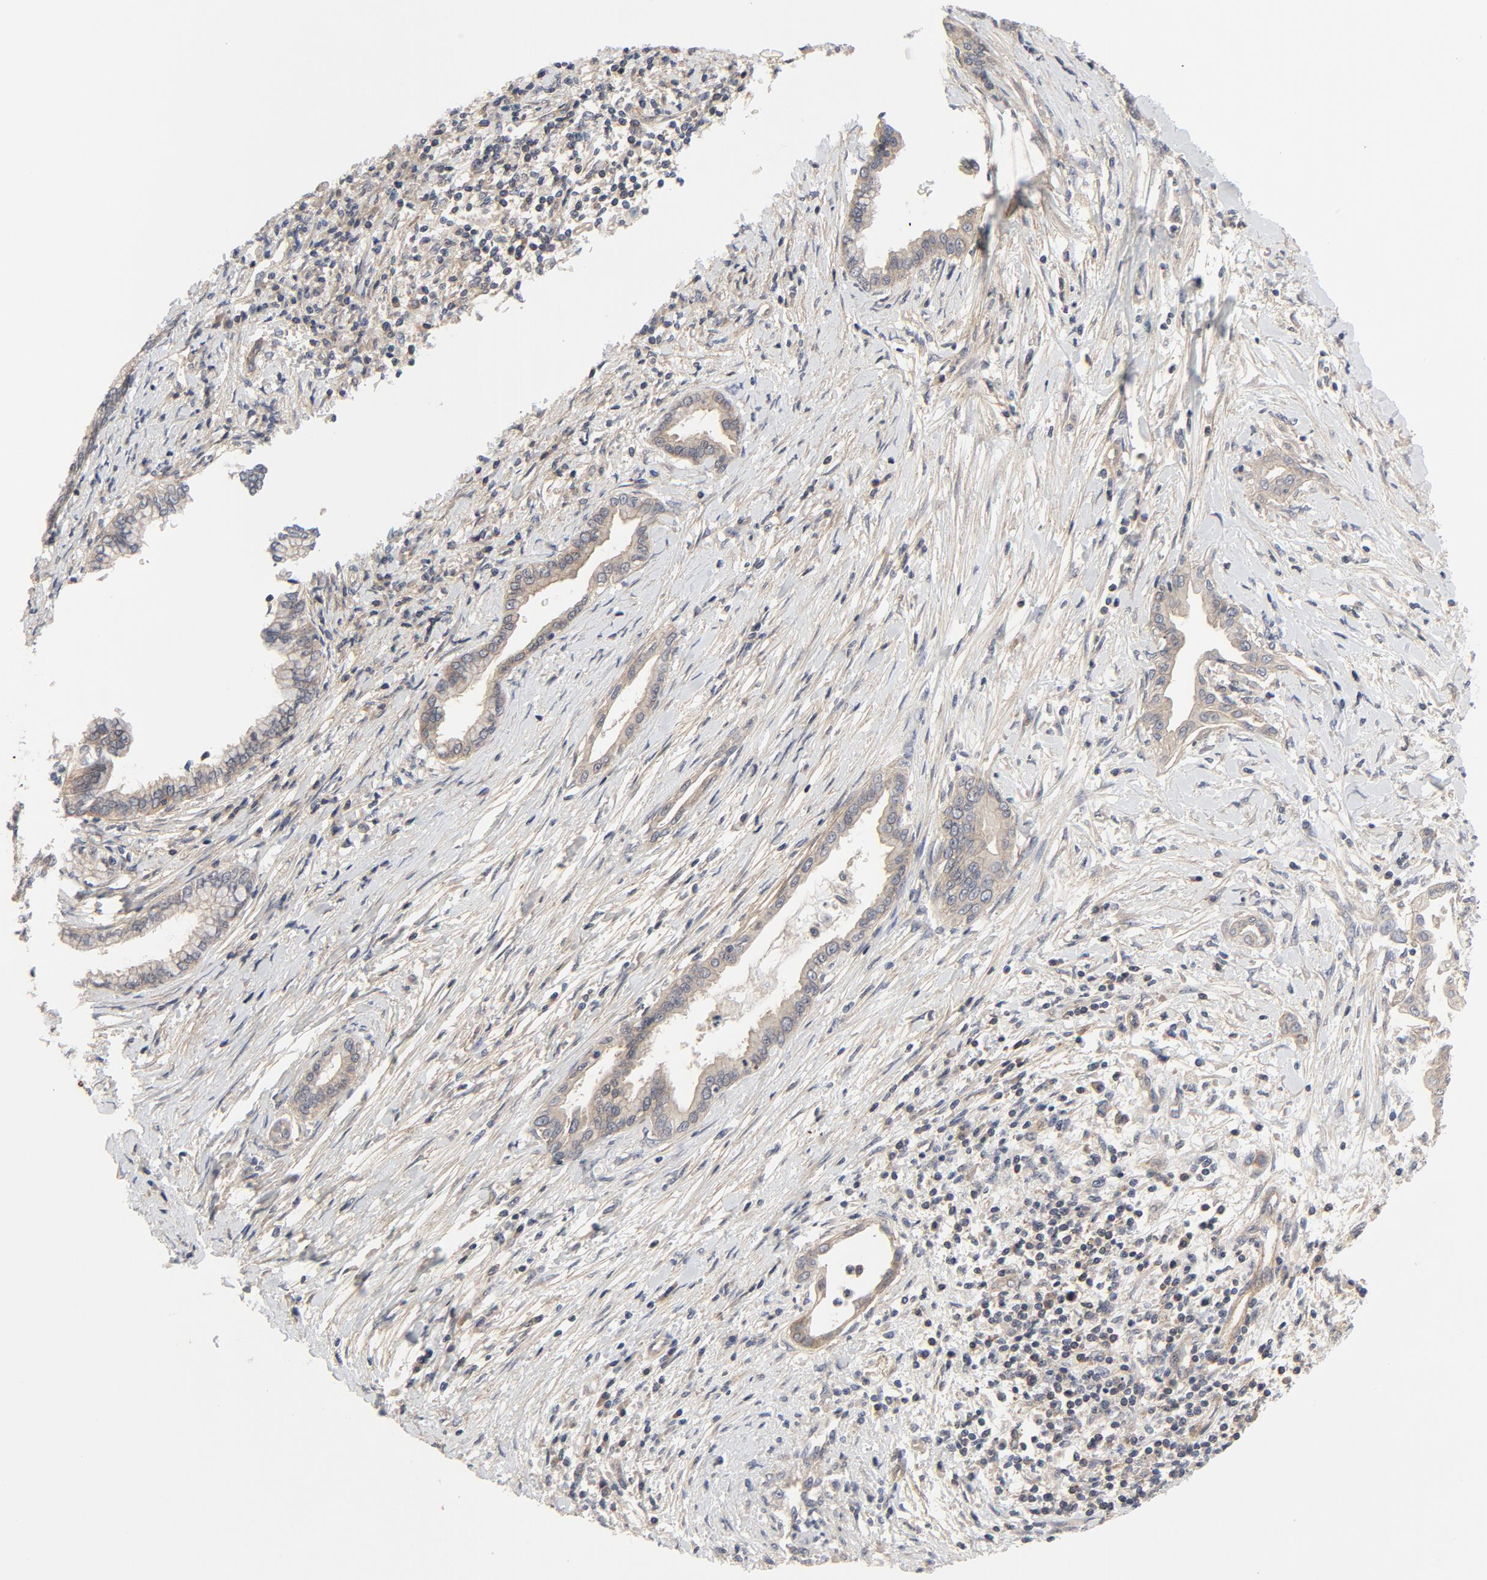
{"staining": {"intensity": "weak", "quantity": ">75%", "location": "cytoplasmic/membranous"}, "tissue": "pancreatic cancer", "cell_type": "Tumor cells", "image_type": "cancer", "snomed": [{"axis": "morphology", "description": "Adenocarcinoma, NOS"}, {"axis": "topography", "description": "Pancreas"}], "caption": "Protein analysis of pancreatic cancer tissue exhibits weak cytoplasmic/membranous positivity in approximately >75% of tumor cells.", "gene": "MAP2K7", "patient": {"sex": "female", "age": 64}}